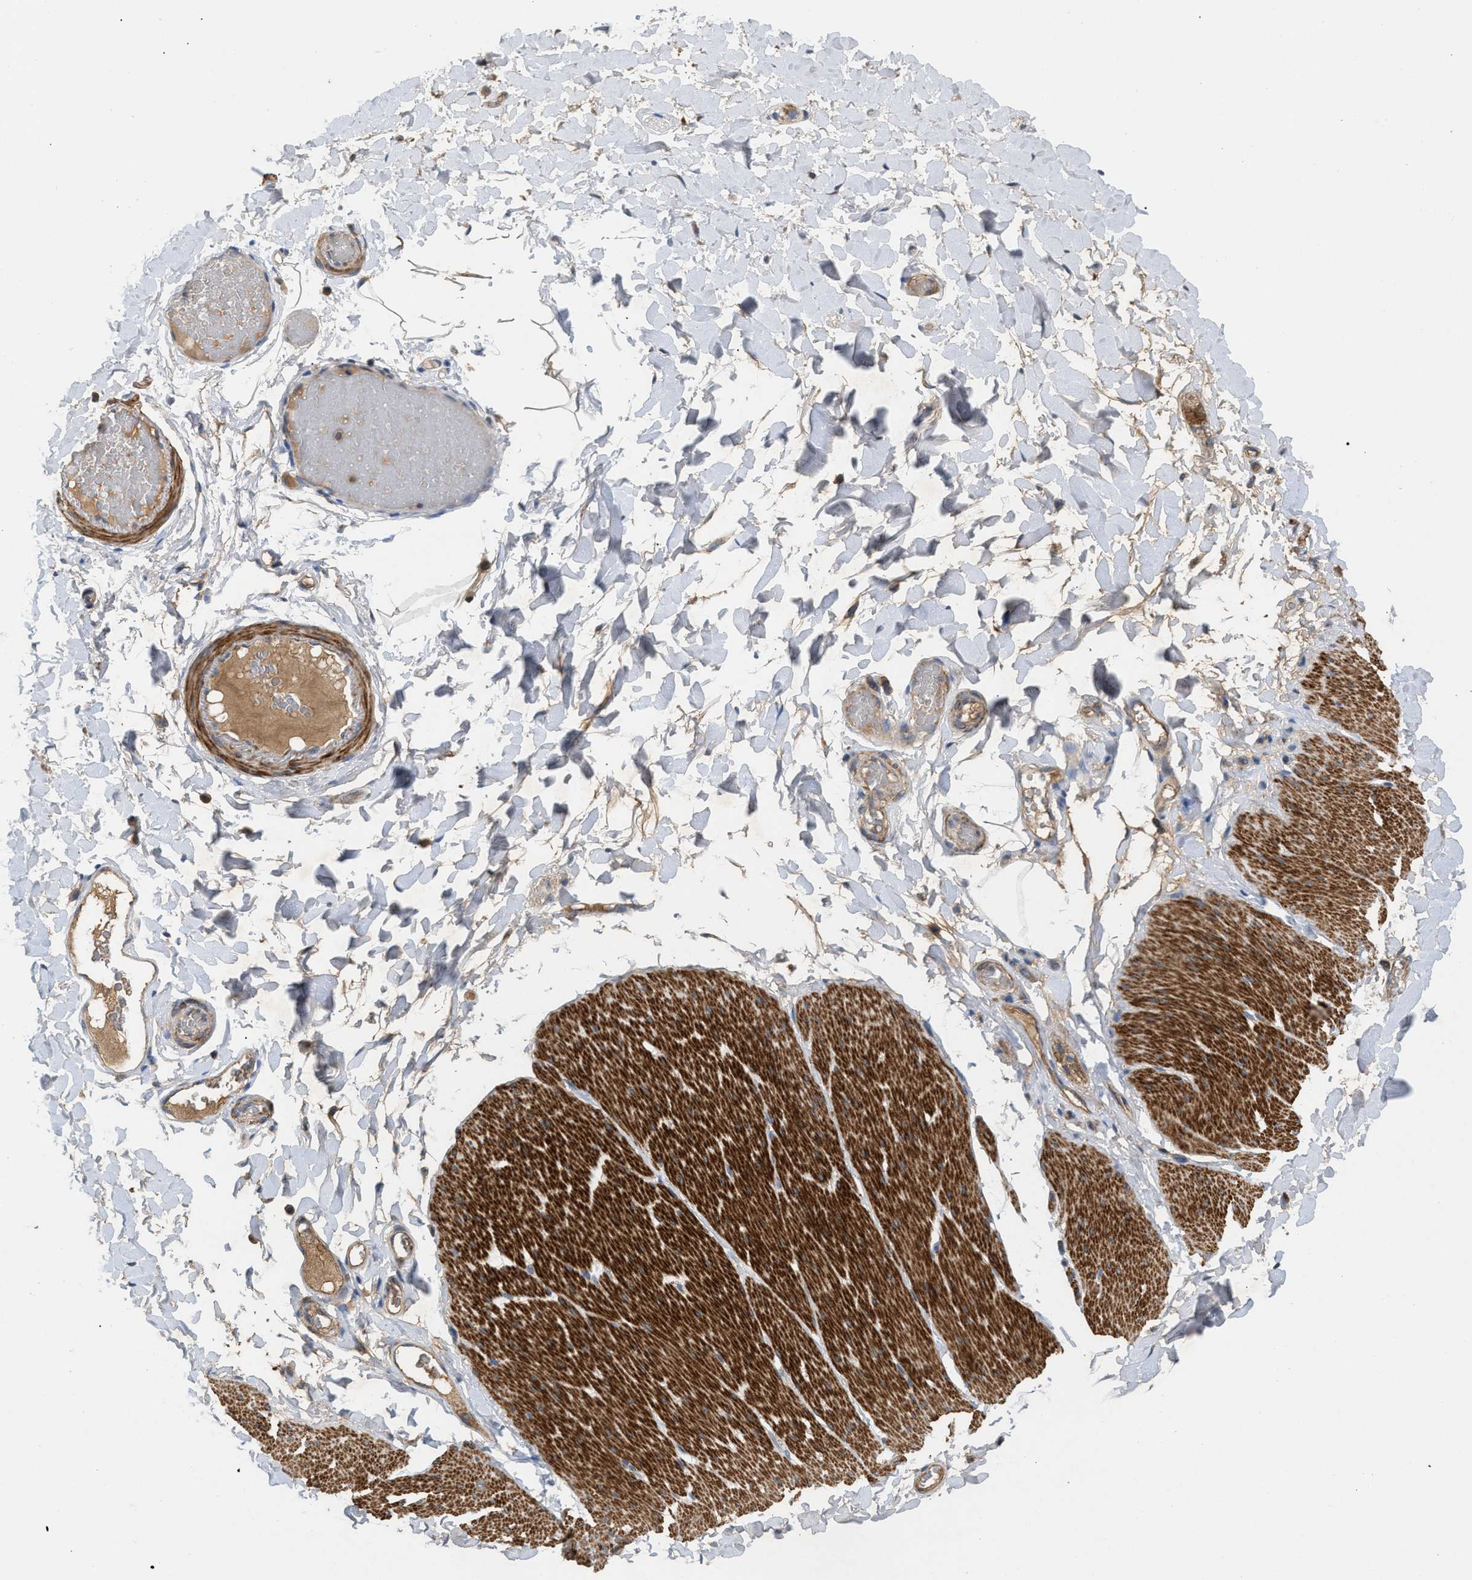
{"staining": {"intensity": "strong", "quantity": ">75%", "location": "cytoplasmic/membranous"}, "tissue": "smooth muscle", "cell_type": "Smooth muscle cells", "image_type": "normal", "snomed": [{"axis": "morphology", "description": "Normal tissue, NOS"}, {"axis": "topography", "description": "Smooth muscle"}, {"axis": "topography", "description": "Colon"}], "caption": "Smooth muscle stained with DAB immunohistochemistry shows high levels of strong cytoplasmic/membranous staining in approximately >75% of smooth muscle cells. (DAB IHC with brightfield microscopy, high magnification).", "gene": "TACO1", "patient": {"sex": "male", "age": 67}}